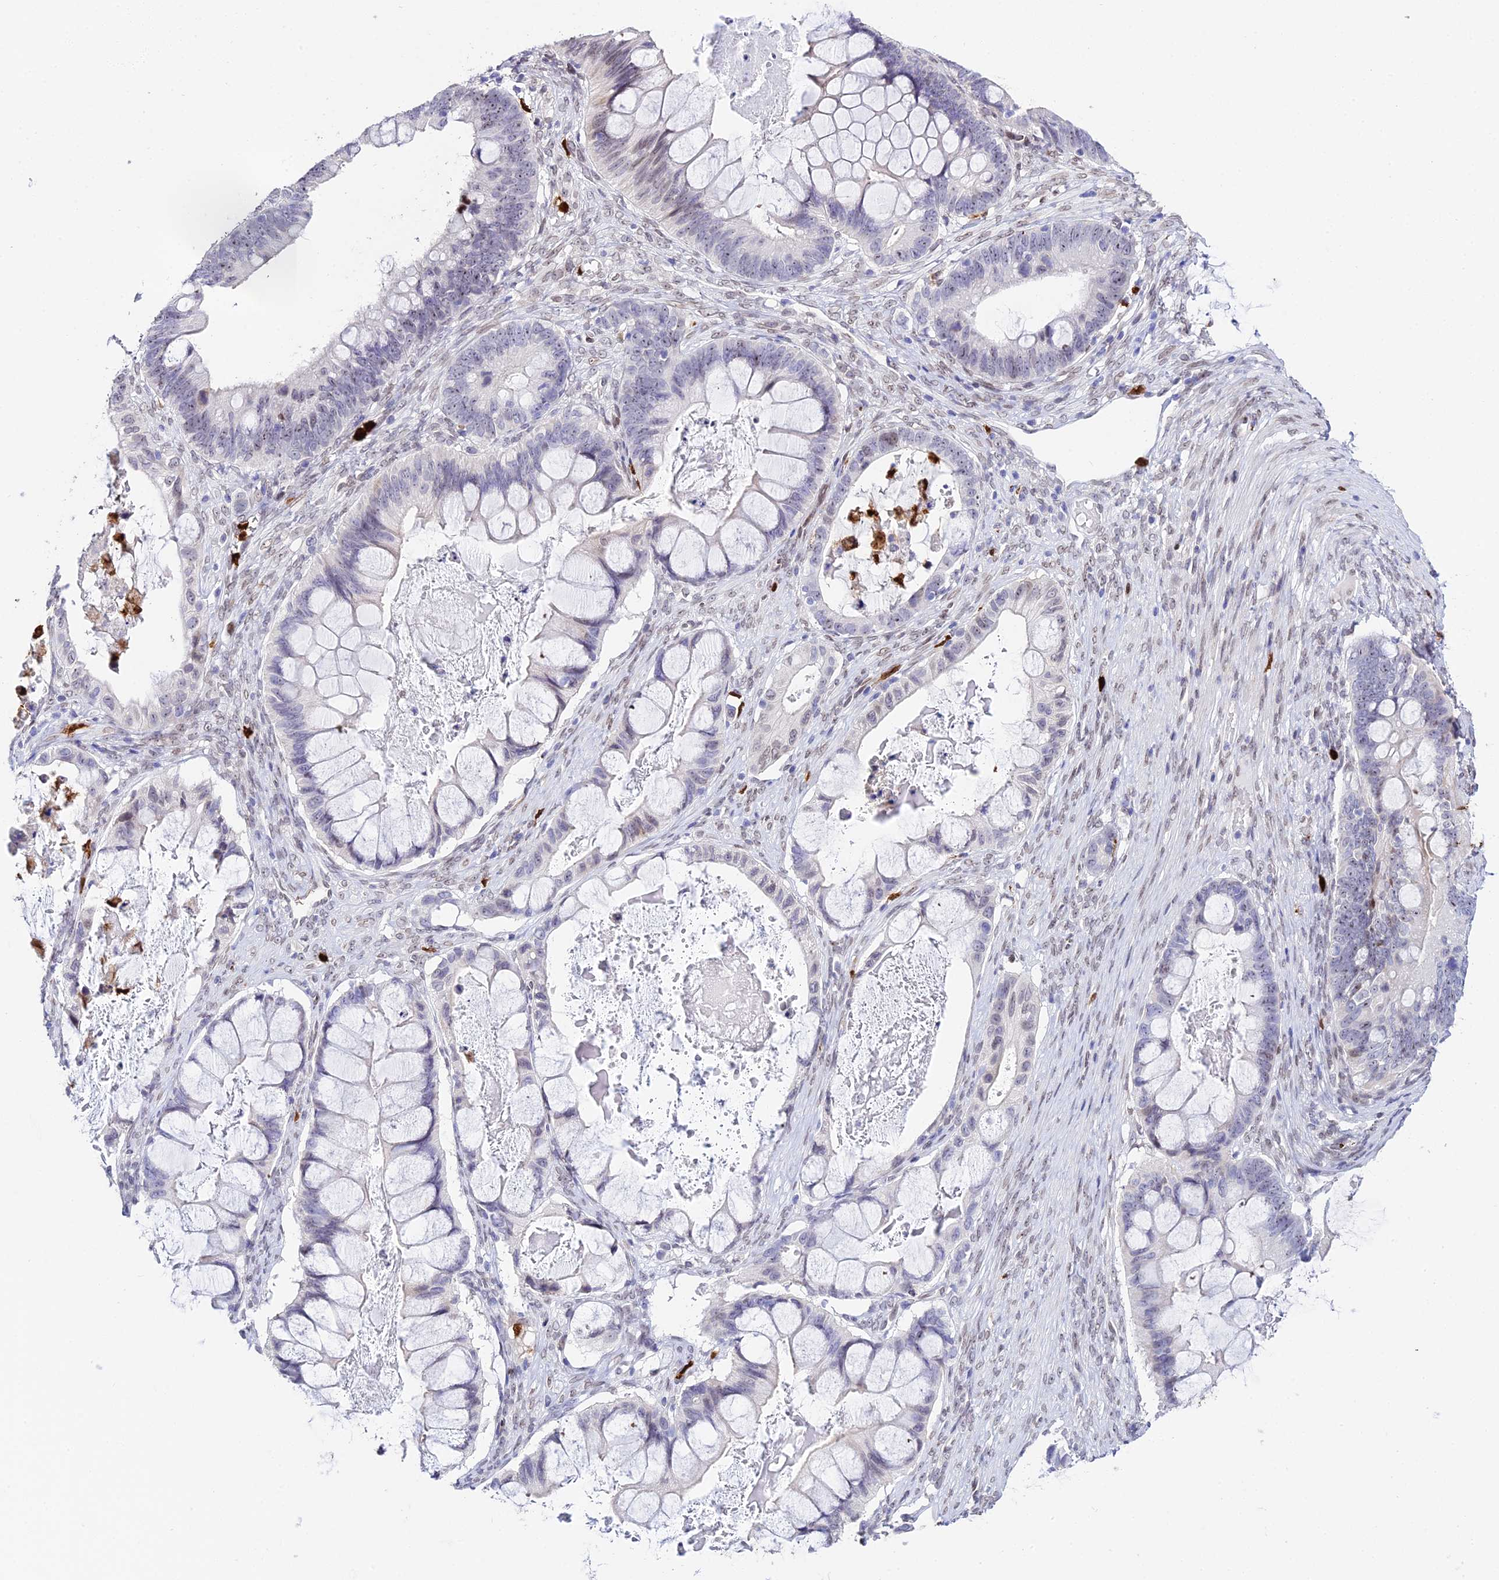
{"staining": {"intensity": "moderate", "quantity": "<25%", "location": "nuclear"}, "tissue": "ovarian cancer", "cell_type": "Tumor cells", "image_type": "cancer", "snomed": [{"axis": "morphology", "description": "Cystadenocarcinoma, mucinous, NOS"}, {"axis": "topography", "description": "Ovary"}], "caption": "The histopathology image reveals staining of ovarian cancer (mucinous cystadenocarcinoma), revealing moderate nuclear protein expression (brown color) within tumor cells. The staining is performed using DAB (3,3'-diaminobenzidine) brown chromogen to label protein expression. The nuclei are counter-stained blue using hematoxylin.", "gene": "MCM10", "patient": {"sex": "female", "age": 61}}